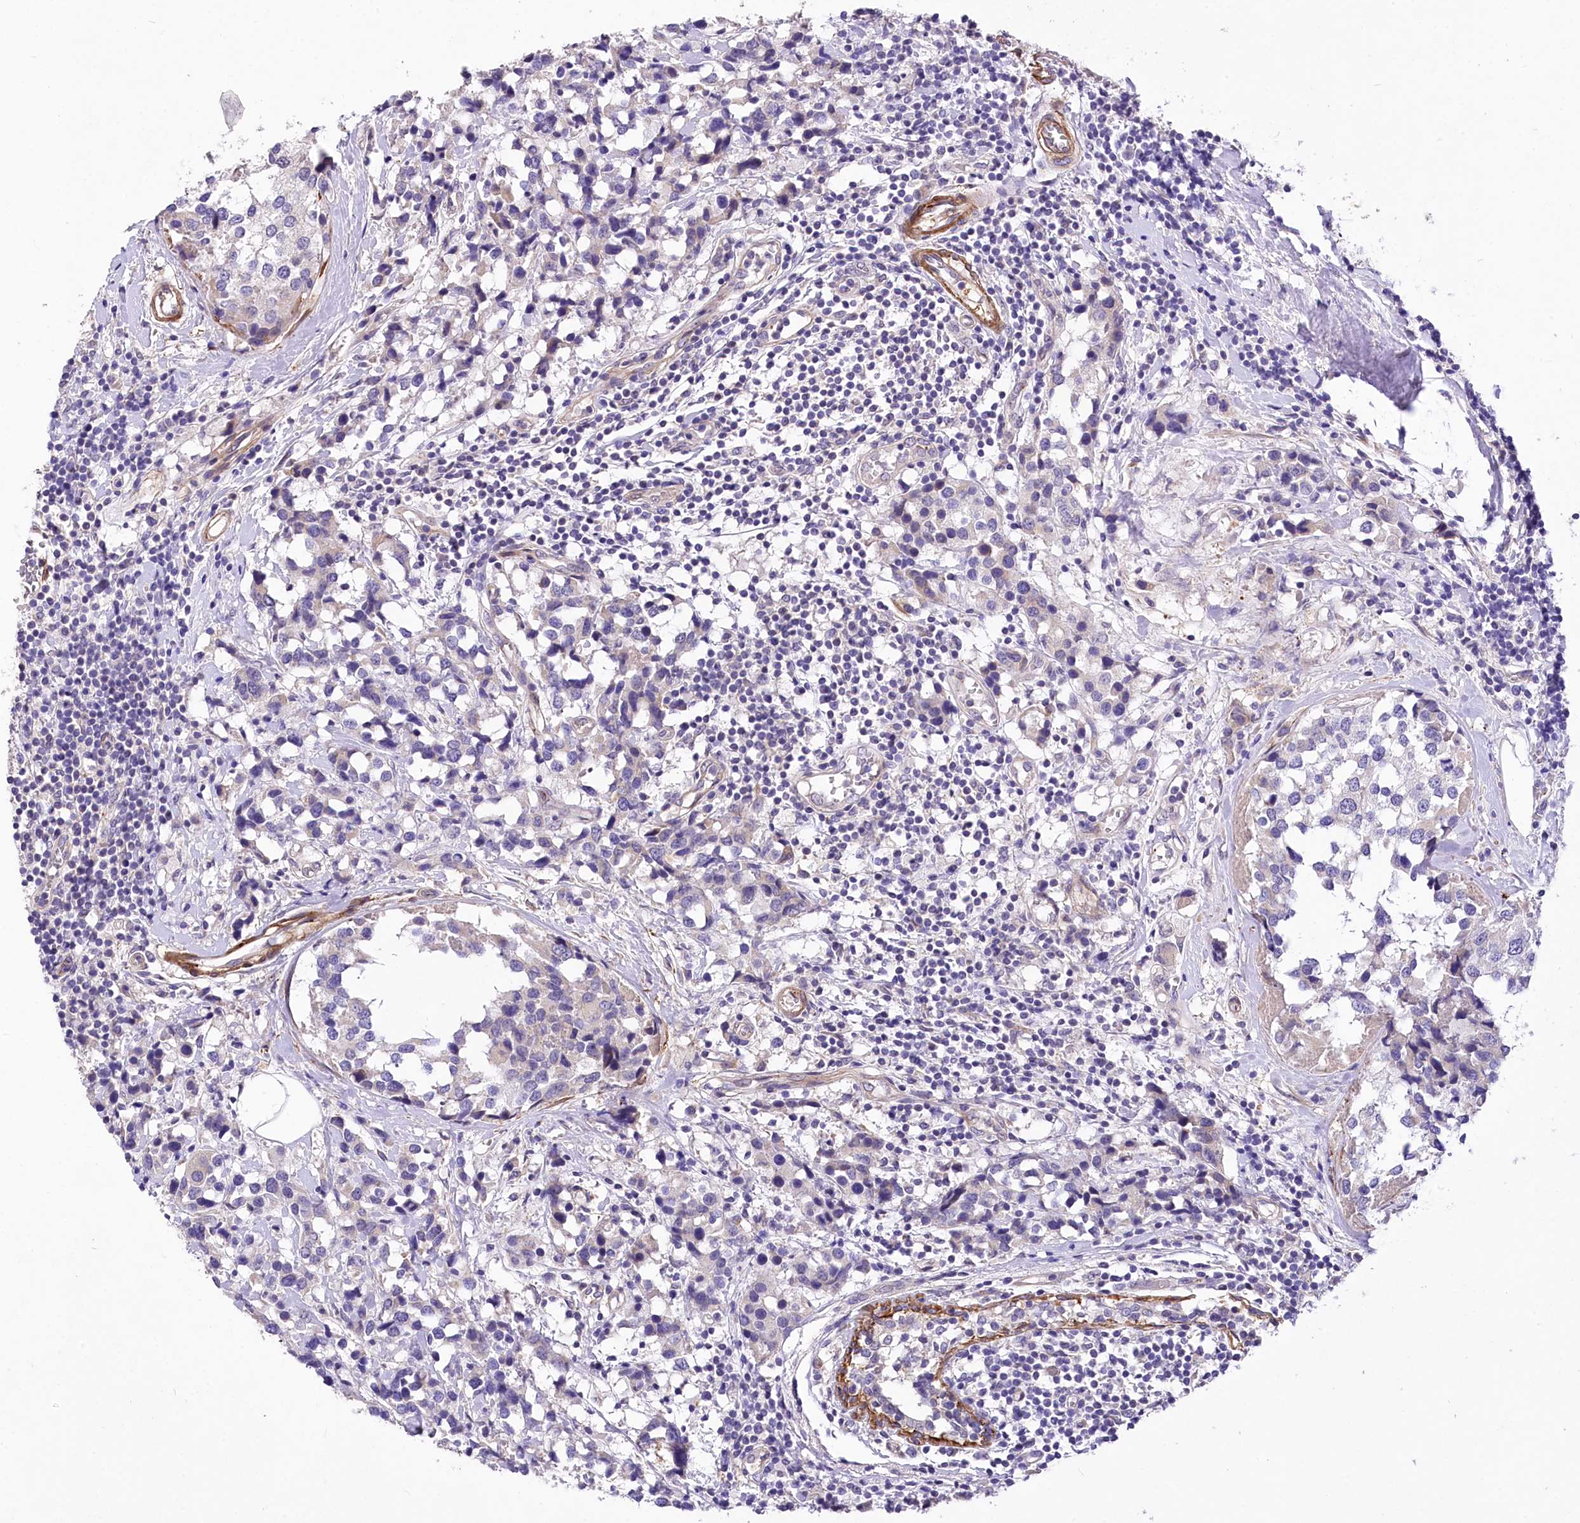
{"staining": {"intensity": "negative", "quantity": "none", "location": "none"}, "tissue": "breast cancer", "cell_type": "Tumor cells", "image_type": "cancer", "snomed": [{"axis": "morphology", "description": "Lobular carcinoma"}, {"axis": "topography", "description": "Breast"}], "caption": "Immunohistochemistry (IHC) histopathology image of human breast lobular carcinoma stained for a protein (brown), which displays no positivity in tumor cells.", "gene": "RDH16", "patient": {"sex": "female", "age": 59}}